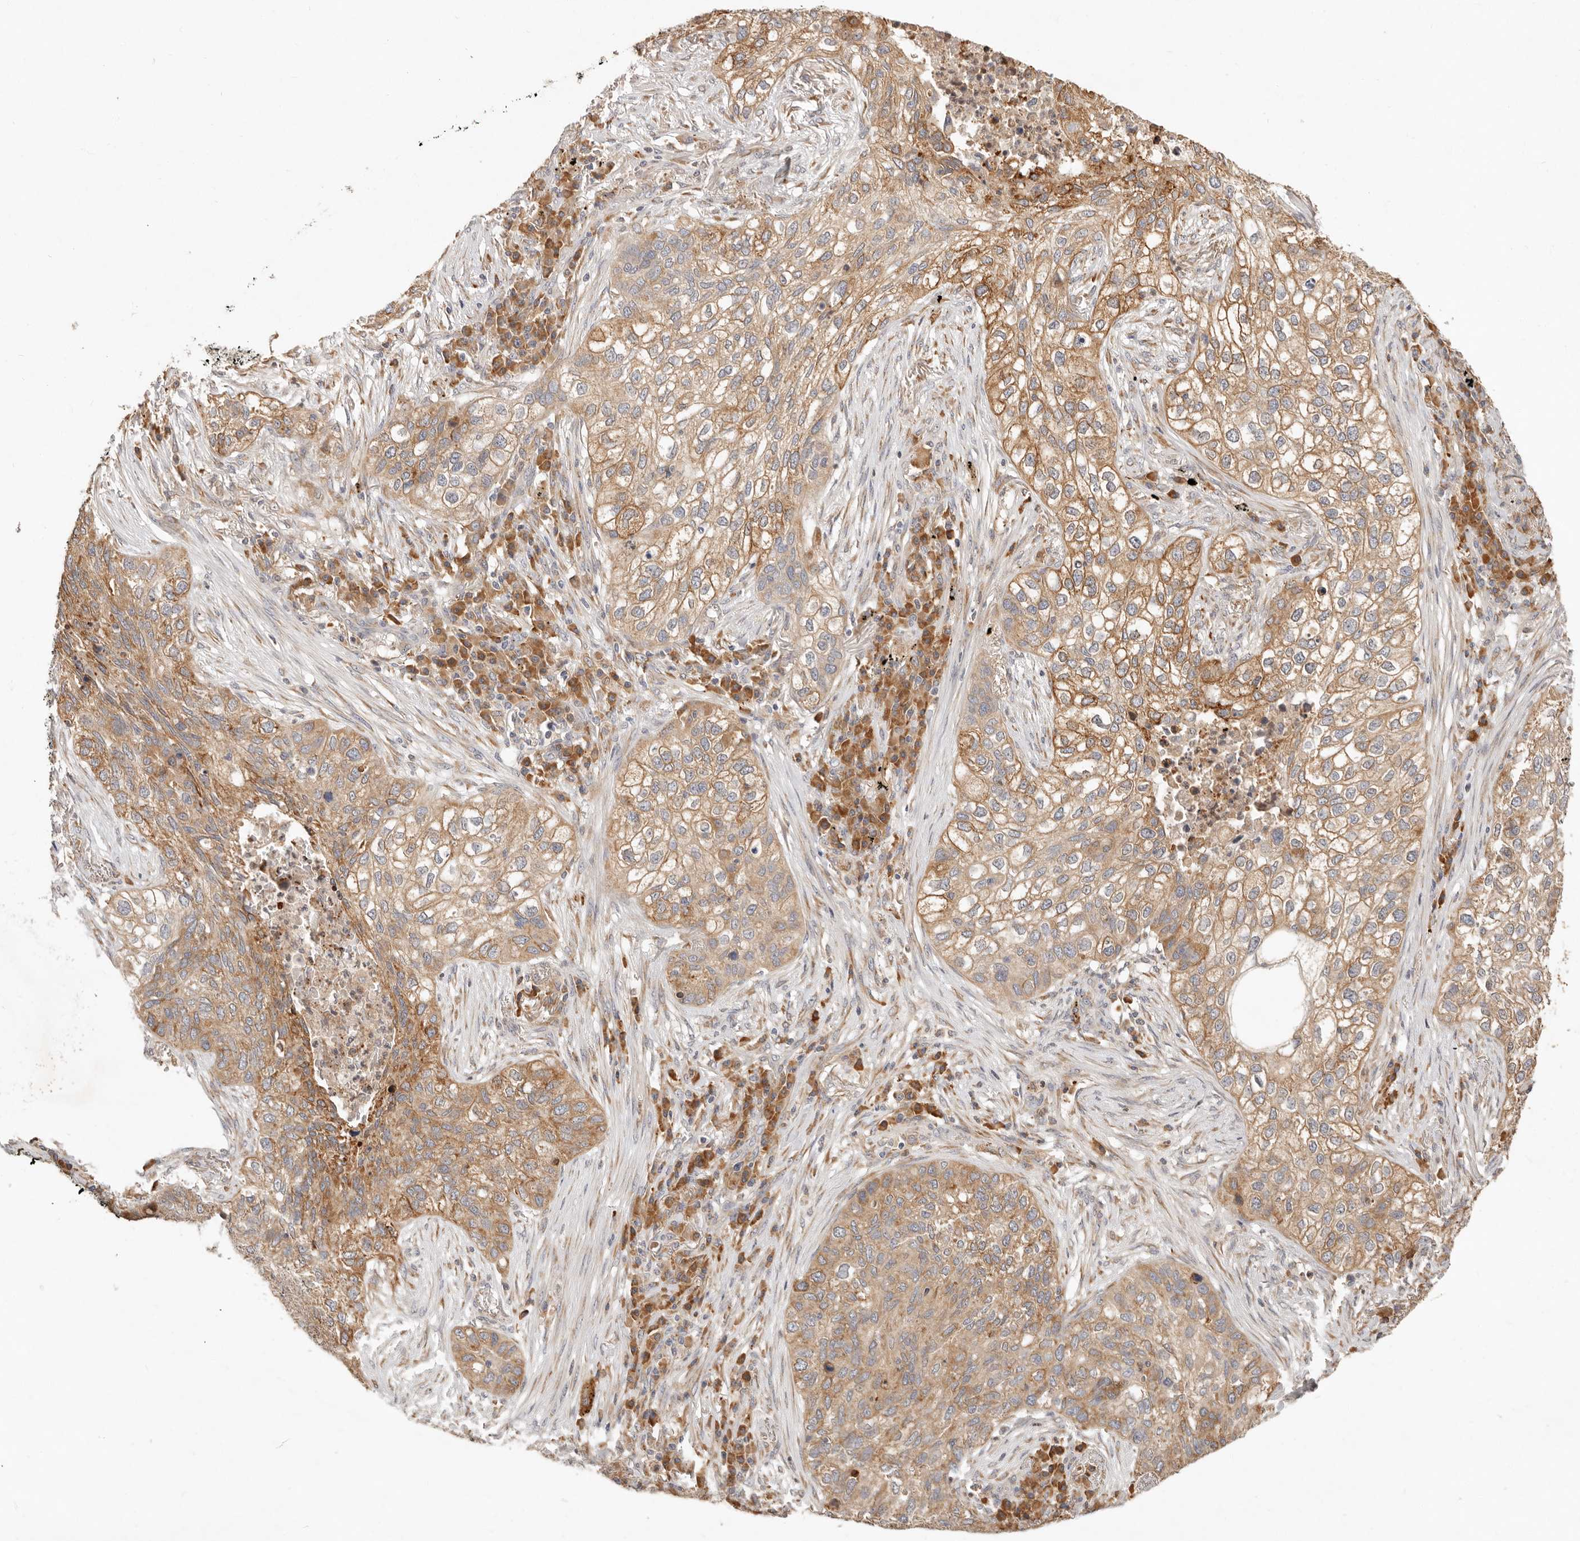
{"staining": {"intensity": "moderate", "quantity": ">75%", "location": "cytoplasmic/membranous"}, "tissue": "lung cancer", "cell_type": "Tumor cells", "image_type": "cancer", "snomed": [{"axis": "morphology", "description": "Squamous cell carcinoma, NOS"}, {"axis": "topography", "description": "Lung"}], "caption": "This image demonstrates IHC staining of human lung squamous cell carcinoma, with medium moderate cytoplasmic/membranous positivity in about >75% of tumor cells.", "gene": "ARHGEF10L", "patient": {"sex": "female", "age": 63}}